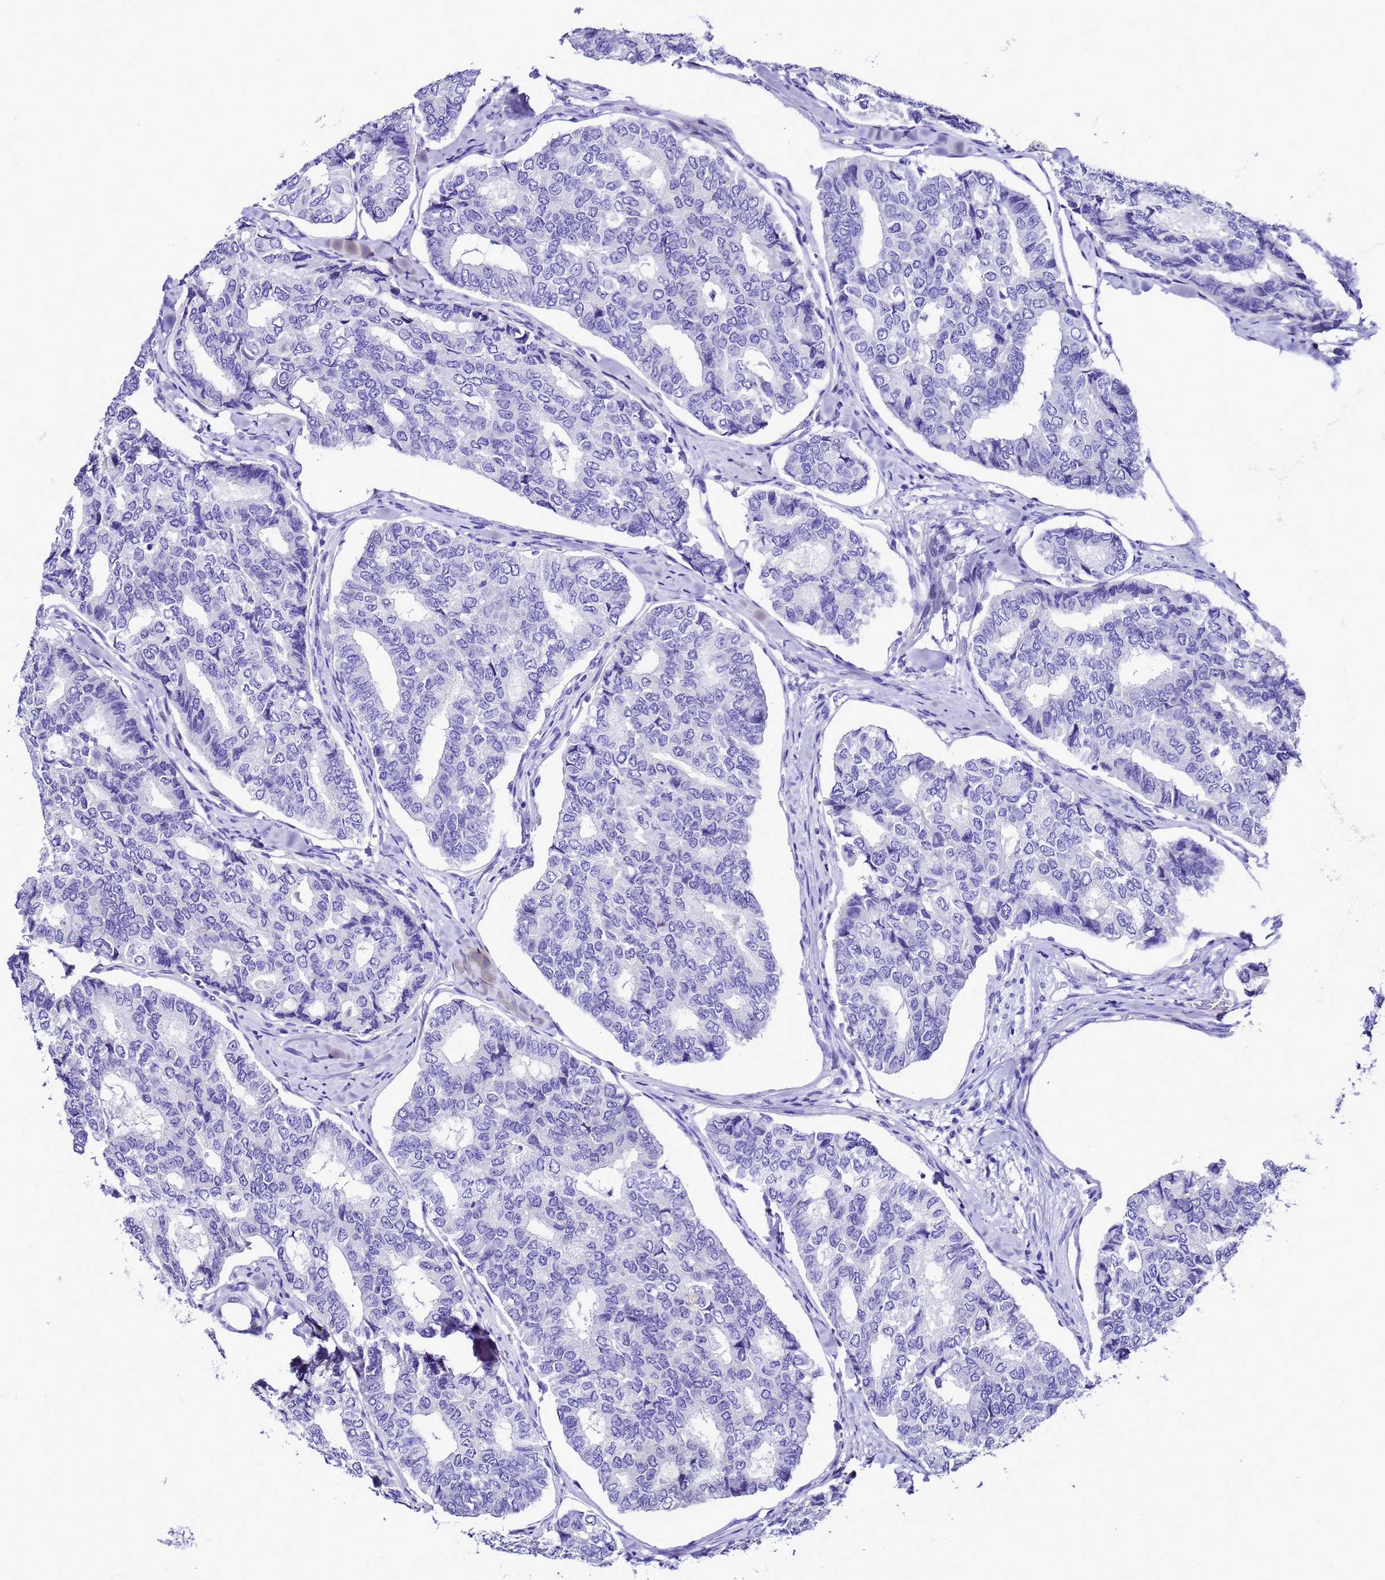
{"staining": {"intensity": "negative", "quantity": "none", "location": "none"}, "tissue": "thyroid cancer", "cell_type": "Tumor cells", "image_type": "cancer", "snomed": [{"axis": "morphology", "description": "Papillary adenocarcinoma, NOS"}, {"axis": "topography", "description": "Thyroid gland"}], "caption": "IHC micrograph of neoplastic tissue: human thyroid cancer (papillary adenocarcinoma) stained with DAB exhibits no significant protein staining in tumor cells. (Stains: DAB immunohistochemistry with hematoxylin counter stain, Microscopy: brightfield microscopy at high magnification).", "gene": "UGT2B10", "patient": {"sex": "female", "age": 35}}